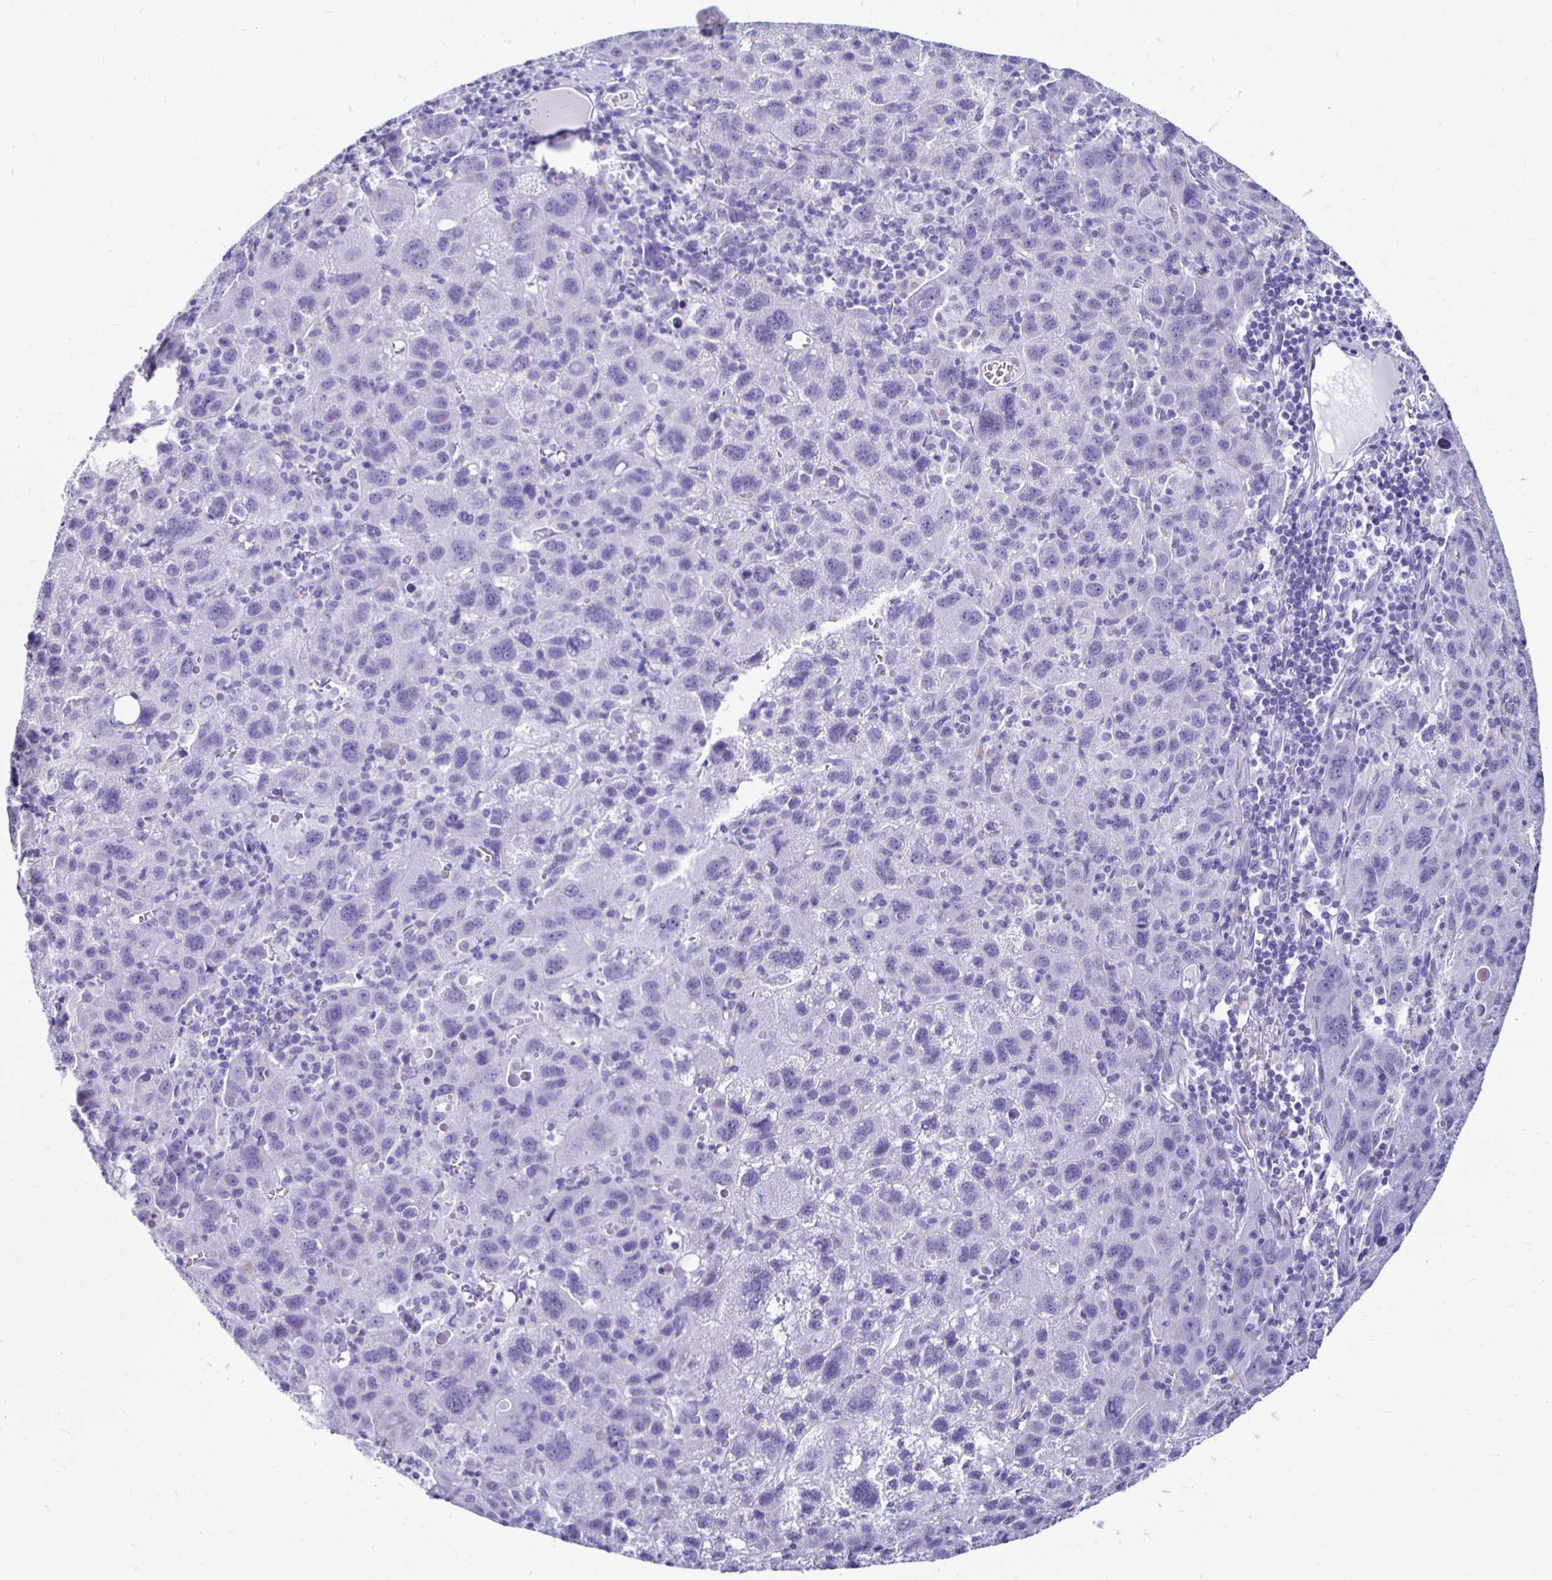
{"staining": {"intensity": "negative", "quantity": "none", "location": "none"}, "tissue": "liver cancer", "cell_type": "Tumor cells", "image_type": "cancer", "snomed": [{"axis": "morphology", "description": "Carcinoma, Hepatocellular, NOS"}, {"axis": "topography", "description": "Liver"}], "caption": "Protein analysis of liver hepatocellular carcinoma reveals no significant staining in tumor cells. (DAB immunohistochemistry, high magnification).", "gene": "CST5", "patient": {"sex": "female", "age": 77}}